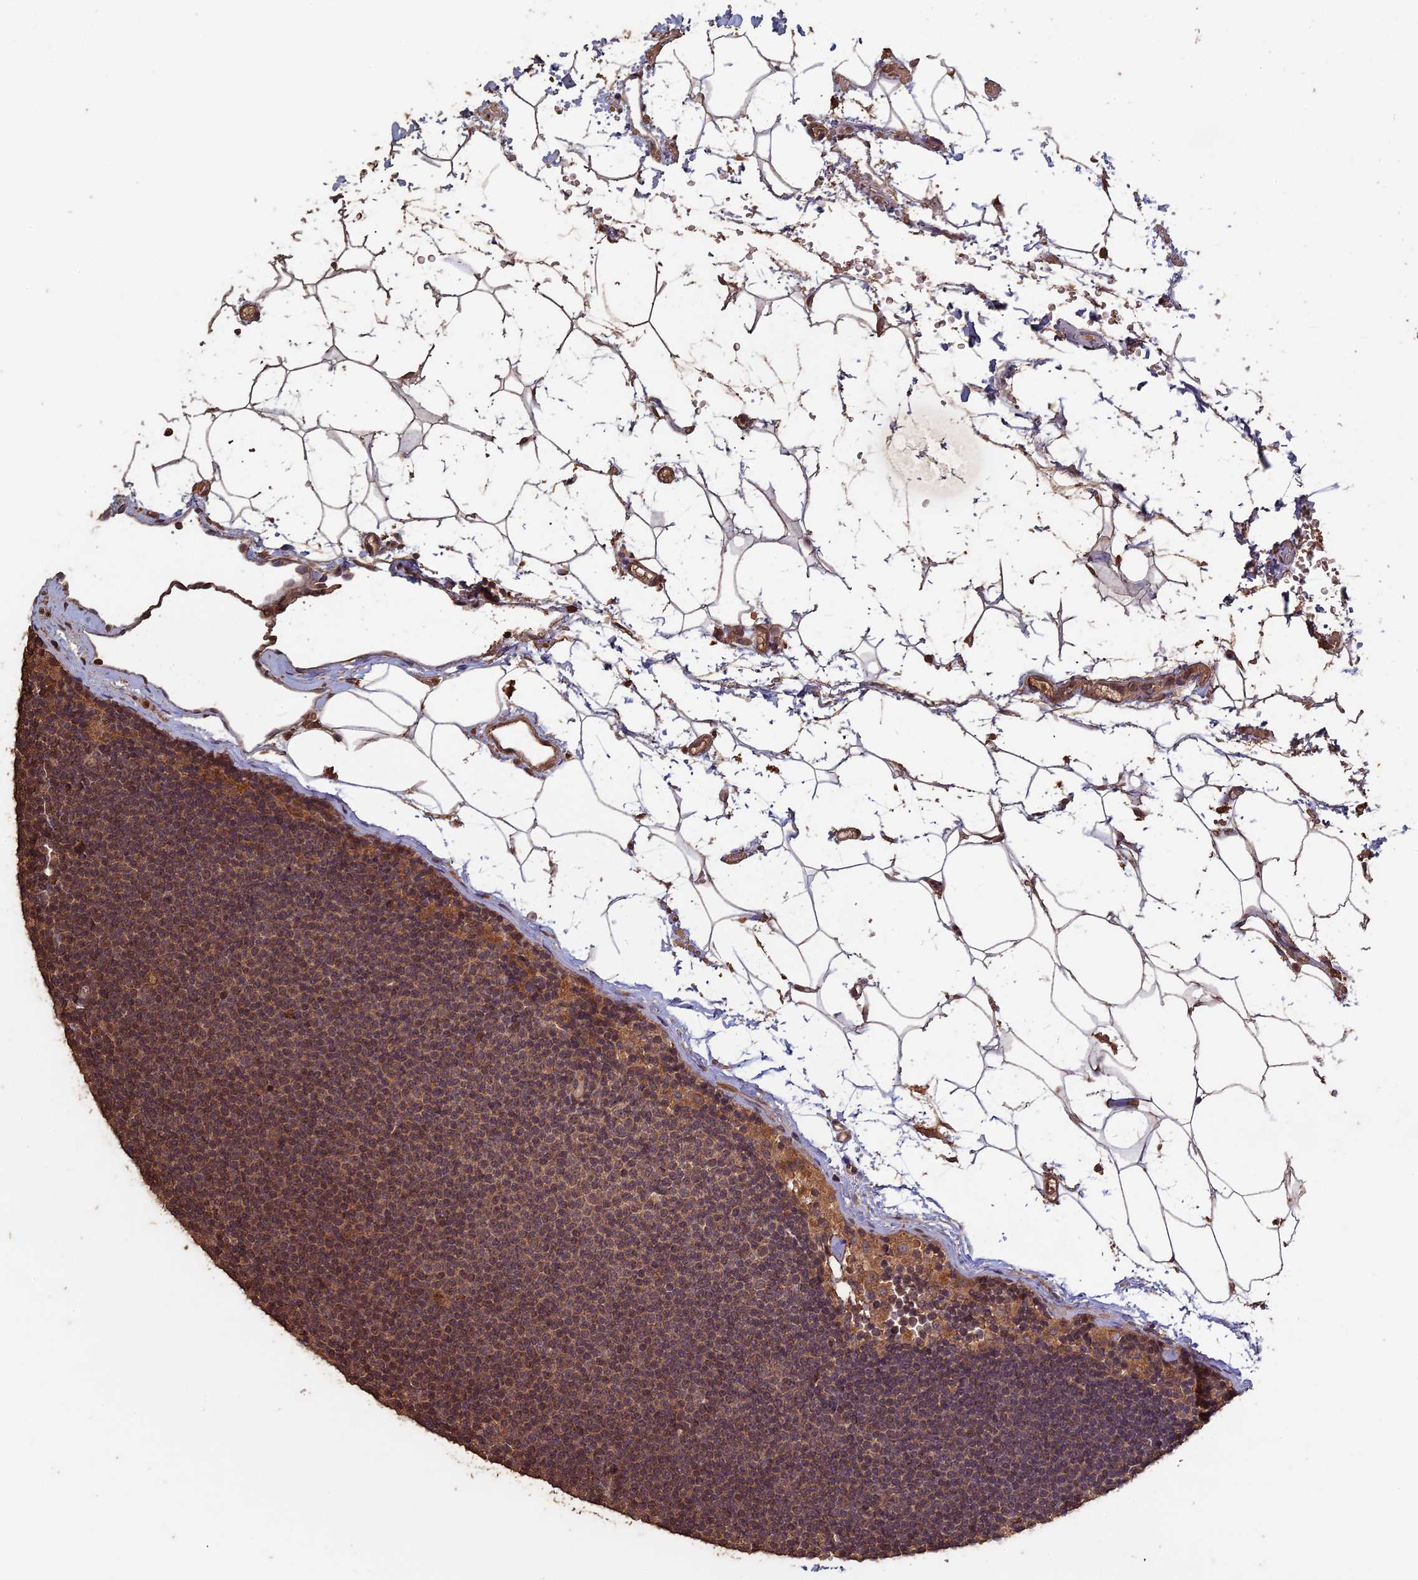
{"staining": {"intensity": "moderate", "quantity": ">75%", "location": "cytoplasmic/membranous,nuclear"}, "tissue": "lymphoma", "cell_type": "Tumor cells", "image_type": "cancer", "snomed": [{"axis": "morphology", "description": "Malignant lymphoma, non-Hodgkin's type, Low grade"}, {"axis": "topography", "description": "Lymph node"}], "caption": "About >75% of tumor cells in human low-grade malignant lymphoma, non-Hodgkin's type show moderate cytoplasmic/membranous and nuclear protein positivity as visualized by brown immunohistochemical staining.", "gene": "HUNK", "patient": {"sex": "female", "age": 53}}